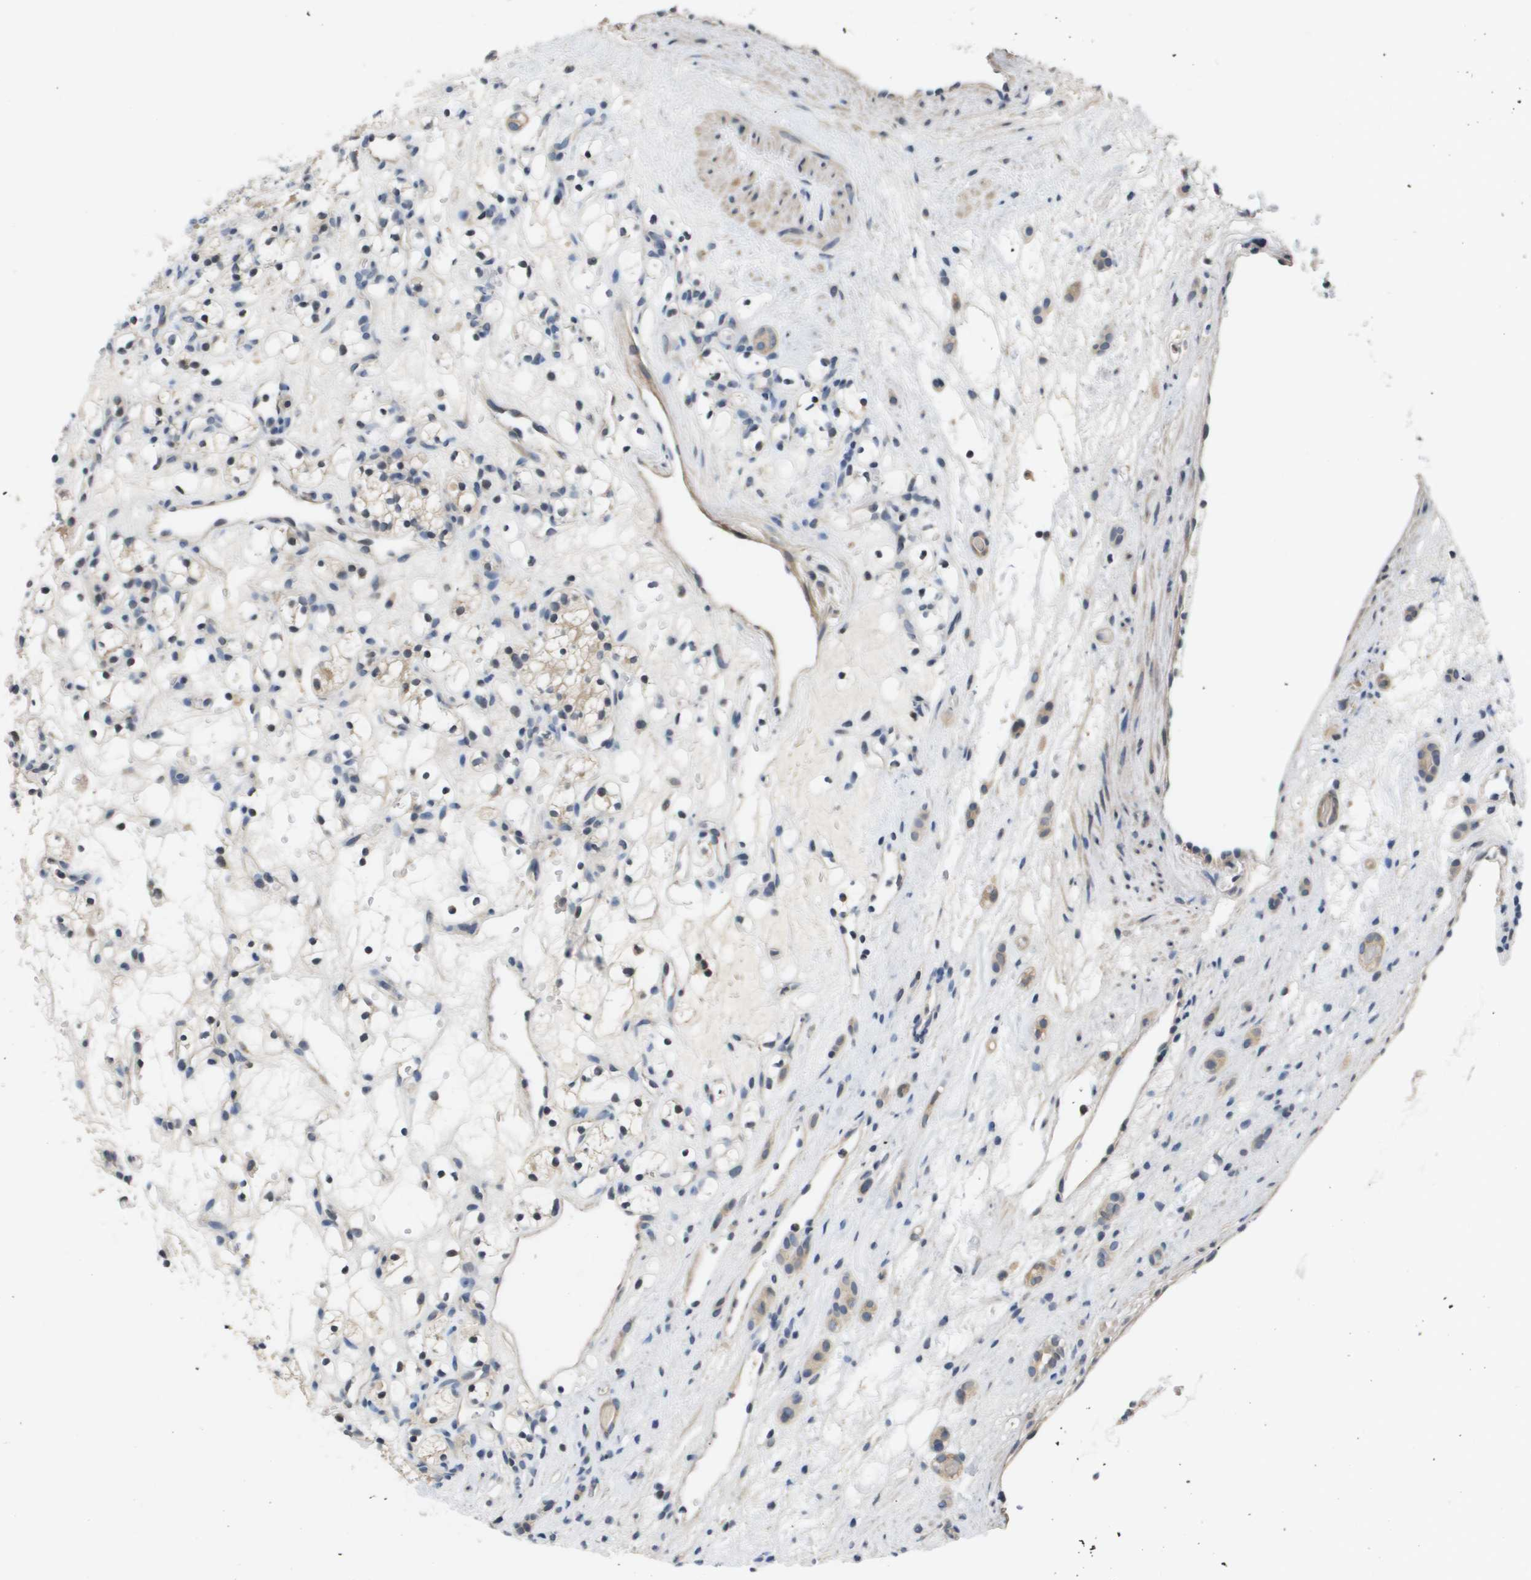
{"staining": {"intensity": "moderate", "quantity": "<25%", "location": "cytoplasmic/membranous"}, "tissue": "renal cancer", "cell_type": "Tumor cells", "image_type": "cancer", "snomed": [{"axis": "morphology", "description": "Adenocarcinoma, NOS"}, {"axis": "topography", "description": "Kidney"}], "caption": "Immunohistochemistry image of neoplastic tissue: renal adenocarcinoma stained using immunohistochemistry (IHC) reveals low levels of moderate protein expression localized specifically in the cytoplasmic/membranous of tumor cells, appearing as a cytoplasmic/membranous brown color.", "gene": "CAPN11", "patient": {"sex": "female", "age": 60}}